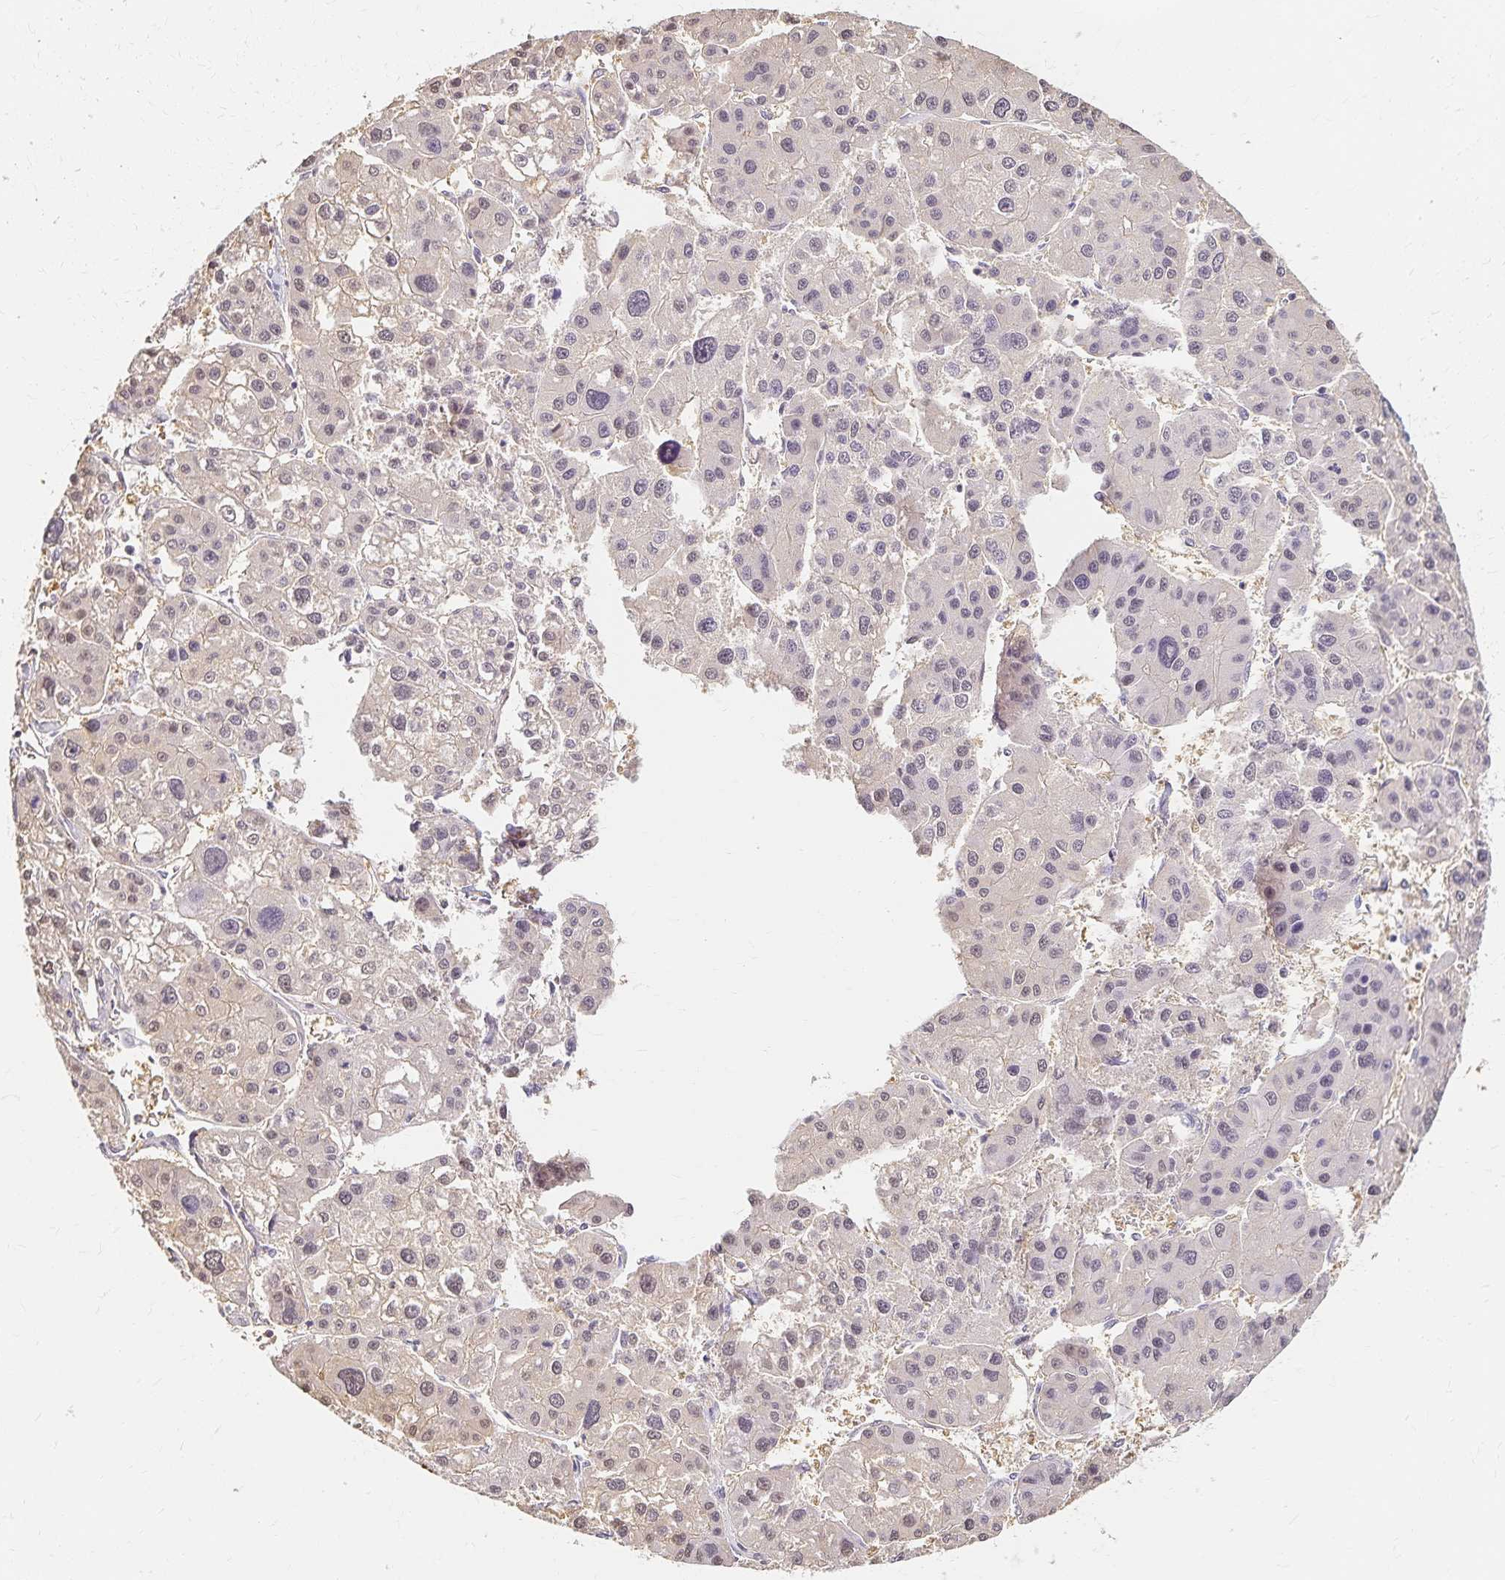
{"staining": {"intensity": "weak", "quantity": "<25%", "location": "cytoplasmic/membranous,nuclear"}, "tissue": "liver cancer", "cell_type": "Tumor cells", "image_type": "cancer", "snomed": [{"axis": "morphology", "description": "Carcinoma, Hepatocellular, NOS"}, {"axis": "topography", "description": "Liver"}], "caption": "A histopathology image of human liver cancer is negative for staining in tumor cells.", "gene": "AZGP1", "patient": {"sex": "male", "age": 73}}